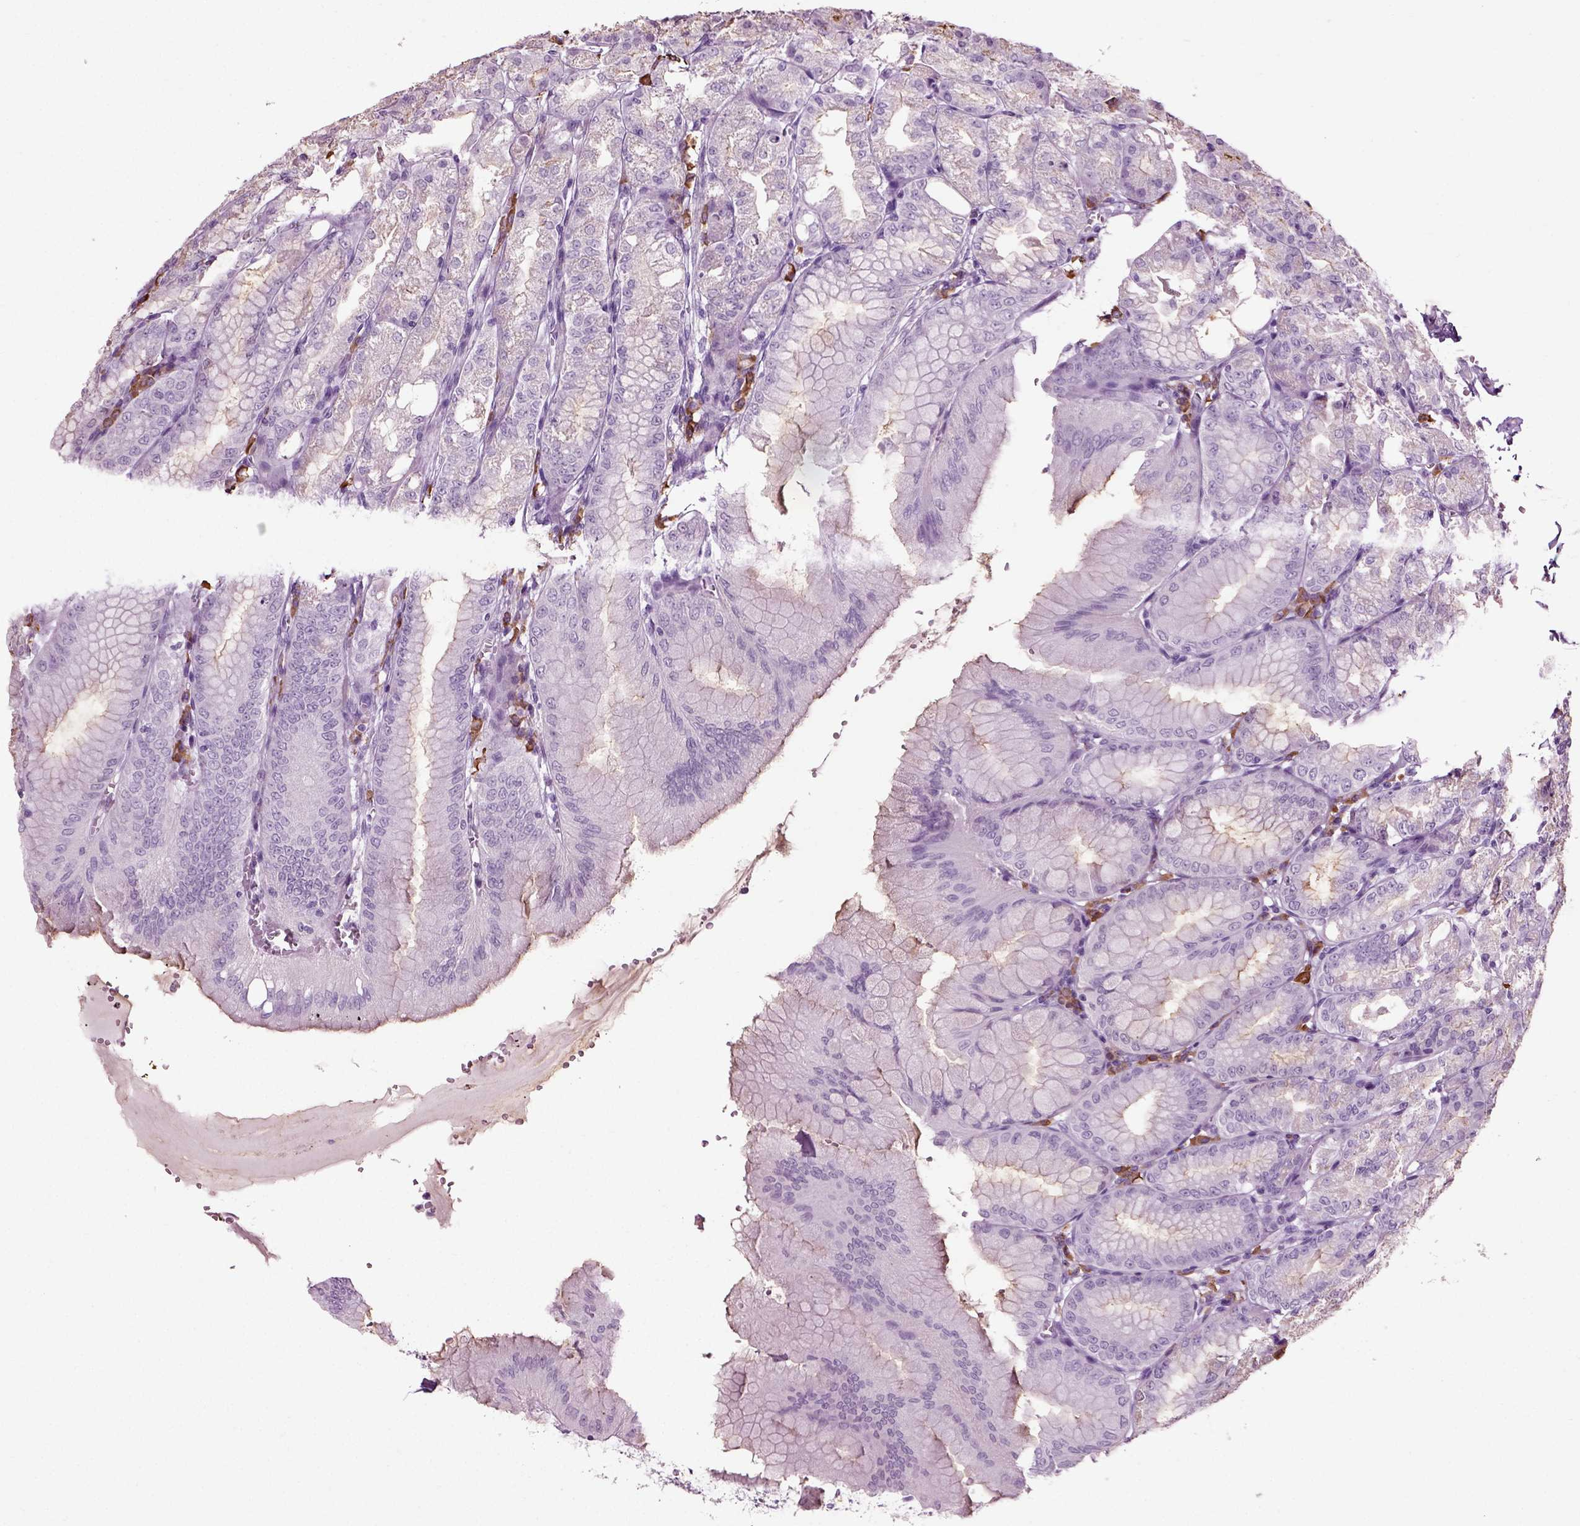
{"staining": {"intensity": "weak", "quantity": "<25%", "location": "cytoplasmic/membranous"}, "tissue": "stomach", "cell_type": "Glandular cells", "image_type": "normal", "snomed": [{"axis": "morphology", "description": "Normal tissue, NOS"}, {"axis": "topography", "description": "Stomach, lower"}], "caption": "An immunohistochemistry micrograph of benign stomach is shown. There is no staining in glandular cells of stomach.", "gene": "SLC26A8", "patient": {"sex": "male", "age": 71}}